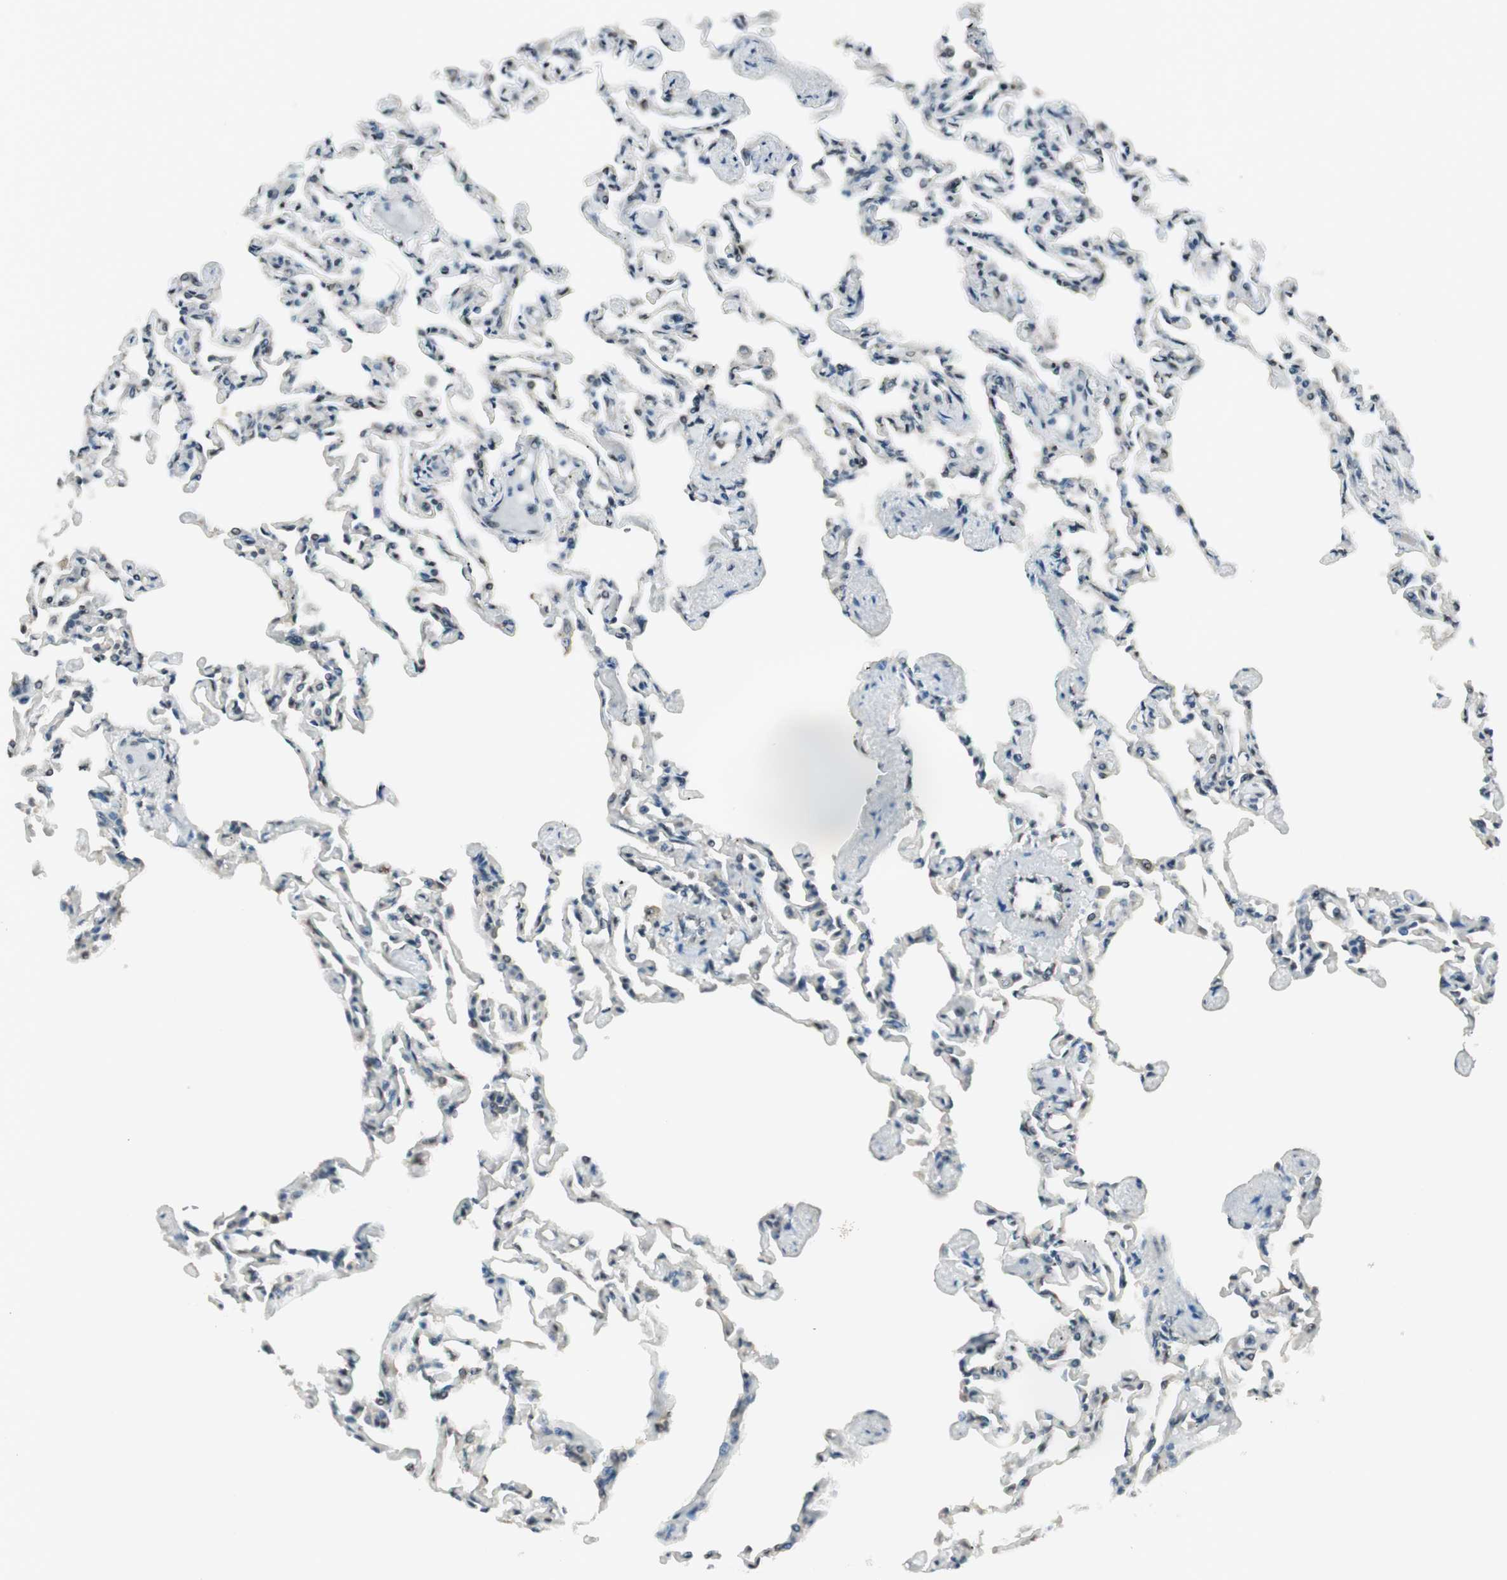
{"staining": {"intensity": "weak", "quantity": ">75%", "location": "cytoplasmic/membranous"}, "tissue": "lung", "cell_type": "Alveolar cells", "image_type": "normal", "snomed": [{"axis": "morphology", "description": "Normal tissue, NOS"}, {"axis": "topography", "description": "Lung"}], "caption": "This is a photomicrograph of IHC staining of normal lung, which shows weak staining in the cytoplasmic/membranous of alveolar cells.", "gene": "IPO5", "patient": {"sex": "male", "age": 21}}